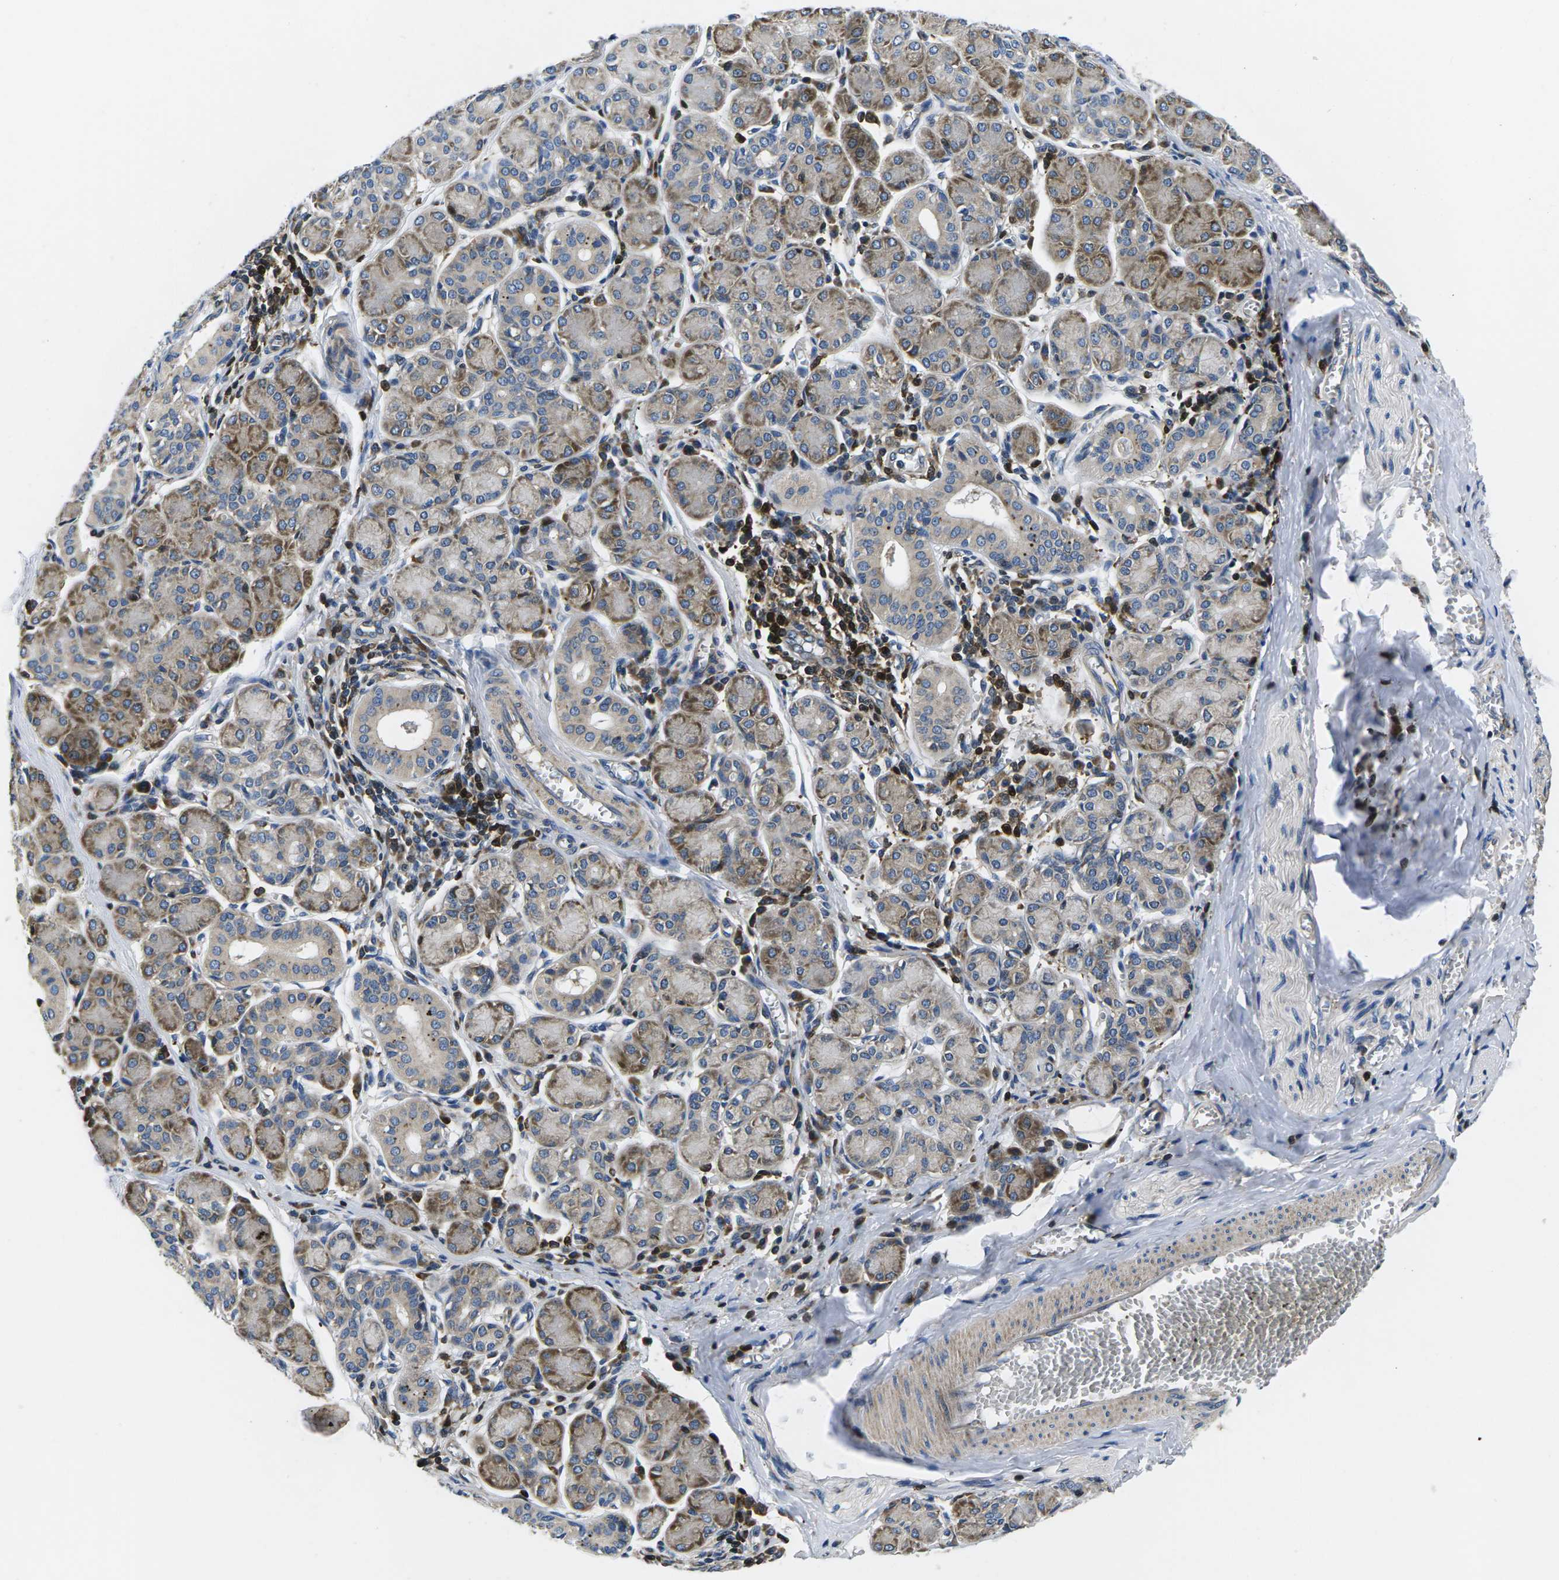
{"staining": {"intensity": "strong", "quantity": ">75%", "location": "cytoplasmic/membranous"}, "tissue": "salivary gland", "cell_type": "Glandular cells", "image_type": "normal", "snomed": [{"axis": "morphology", "description": "Normal tissue, NOS"}, {"axis": "morphology", "description": "Inflammation, NOS"}, {"axis": "topography", "description": "Lymph node"}, {"axis": "topography", "description": "Salivary gland"}], "caption": "A high-resolution photomicrograph shows immunohistochemistry staining of unremarkable salivary gland, which displays strong cytoplasmic/membranous expression in about >75% of glandular cells. The protein of interest is stained brown, and the nuclei are stained in blue (DAB (3,3'-diaminobenzidine) IHC with brightfield microscopy, high magnification).", "gene": "PLCE1", "patient": {"sex": "male", "age": 3}}